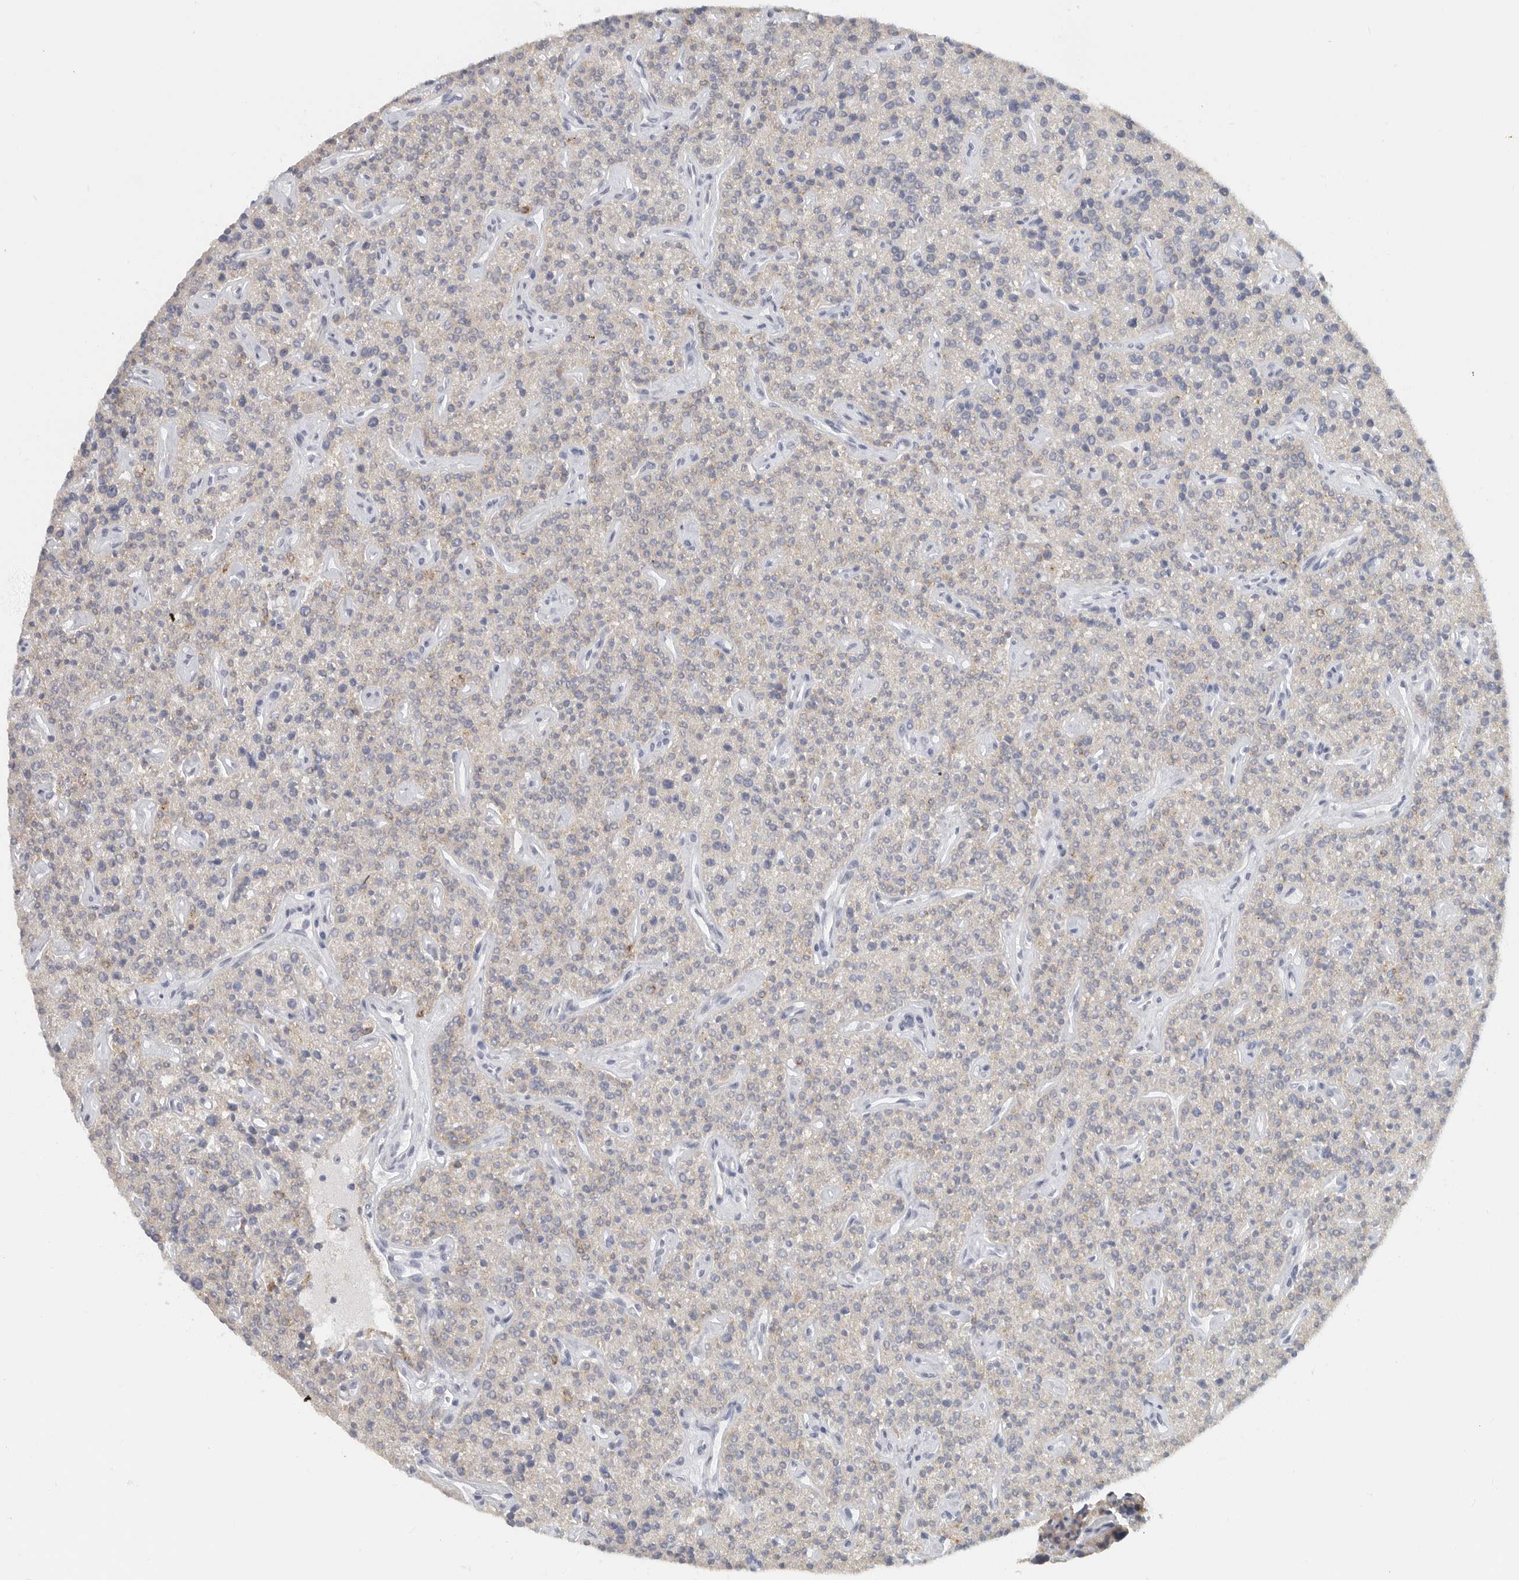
{"staining": {"intensity": "weak", "quantity": "25%-75%", "location": "cytoplasmic/membranous"}, "tissue": "parathyroid gland", "cell_type": "Glandular cells", "image_type": "normal", "snomed": [{"axis": "morphology", "description": "Normal tissue, NOS"}, {"axis": "topography", "description": "Parathyroid gland"}], "caption": "Immunohistochemistry (IHC) staining of normal parathyroid gland, which reveals low levels of weak cytoplasmic/membranous staining in about 25%-75% of glandular cells indicating weak cytoplasmic/membranous protein positivity. The staining was performed using DAB (3,3'-diaminobenzidine) (brown) for protein detection and nuclei were counterstained in hematoxylin (blue).", "gene": "PAM", "patient": {"sex": "male", "age": 46}}